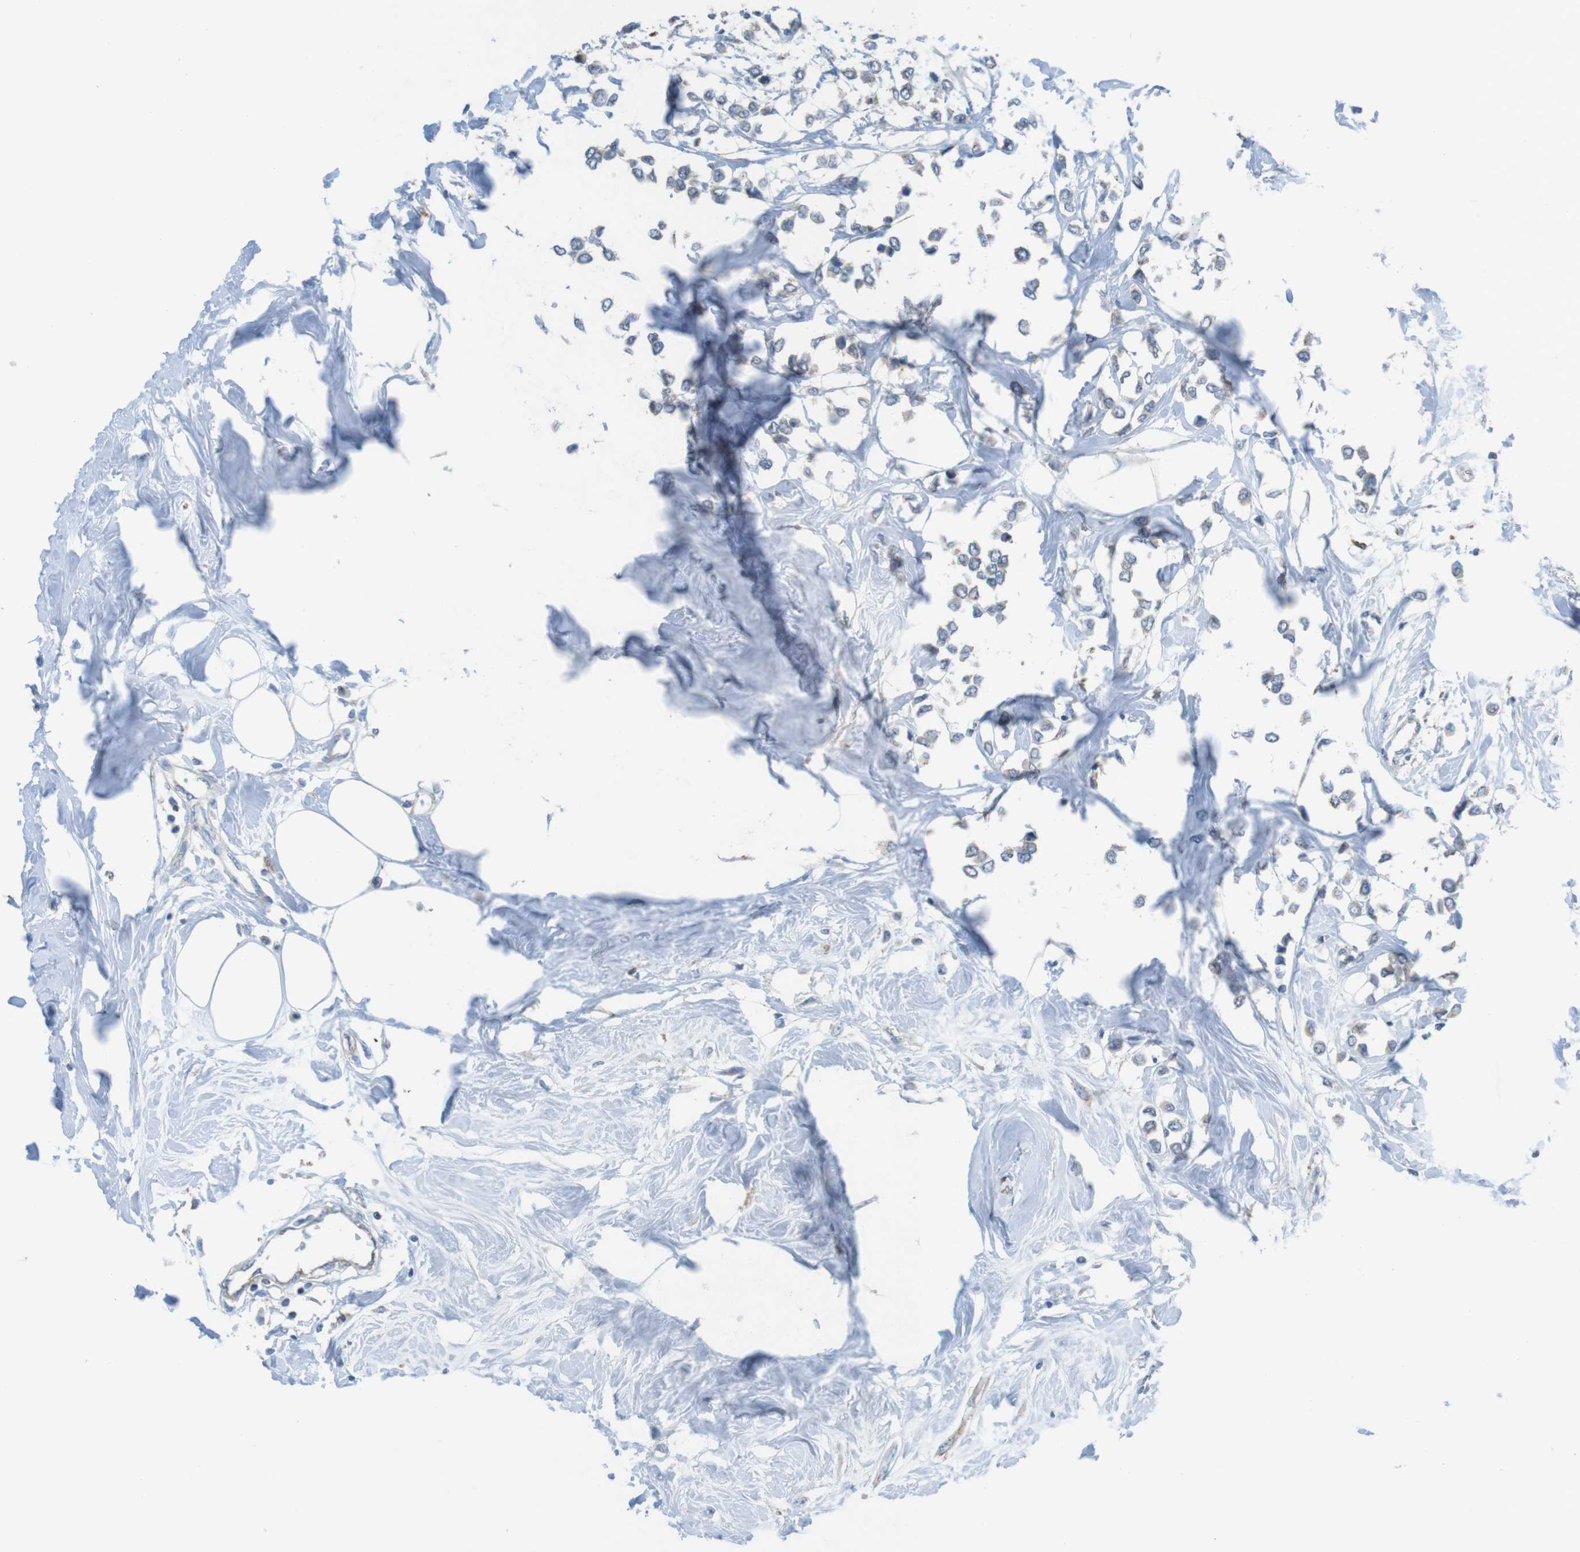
{"staining": {"intensity": "negative", "quantity": "none", "location": "none"}, "tissue": "breast cancer", "cell_type": "Tumor cells", "image_type": "cancer", "snomed": [{"axis": "morphology", "description": "Lobular carcinoma"}, {"axis": "topography", "description": "Breast"}], "caption": "Lobular carcinoma (breast) stained for a protein using immunohistochemistry (IHC) shows no expression tumor cells.", "gene": "GRIK2", "patient": {"sex": "female", "age": 51}}